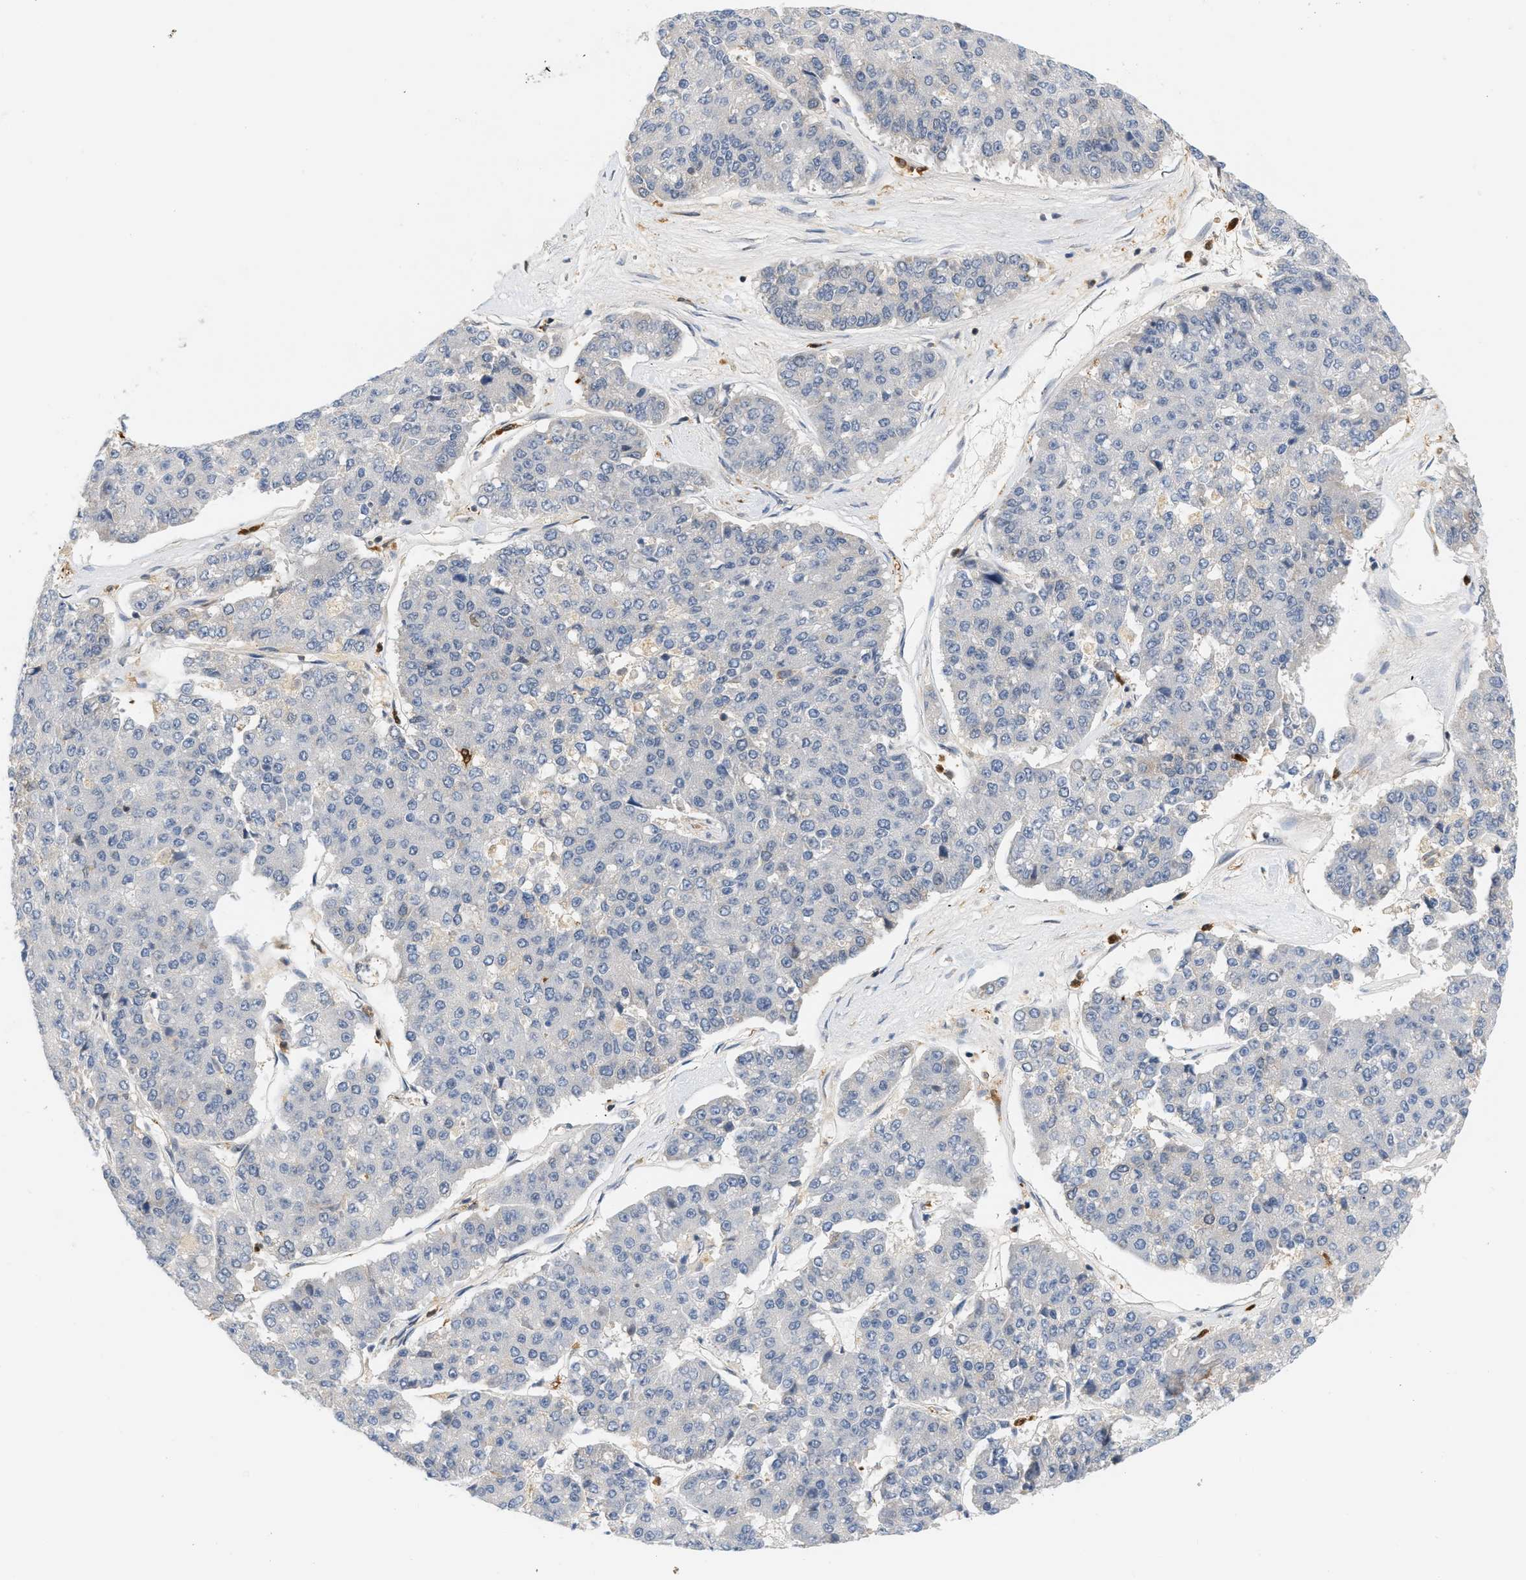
{"staining": {"intensity": "negative", "quantity": "none", "location": "none"}, "tissue": "pancreatic cancer", "cell_type": "Tumor cells", "image_type": "cancer", "snomed": [{"axis": "morphology", "description": "Adenocarcinoma, NOS"}, {"axis": "topography", "description": "Pancreas"}], "caption": "Immunohistochemical staining of human adenocarcinoma (pancreatic) demonstrates no significant staining in tumor cells.", "gene": "PYCARD", "patient": {"sex": "male", "age": 50}}